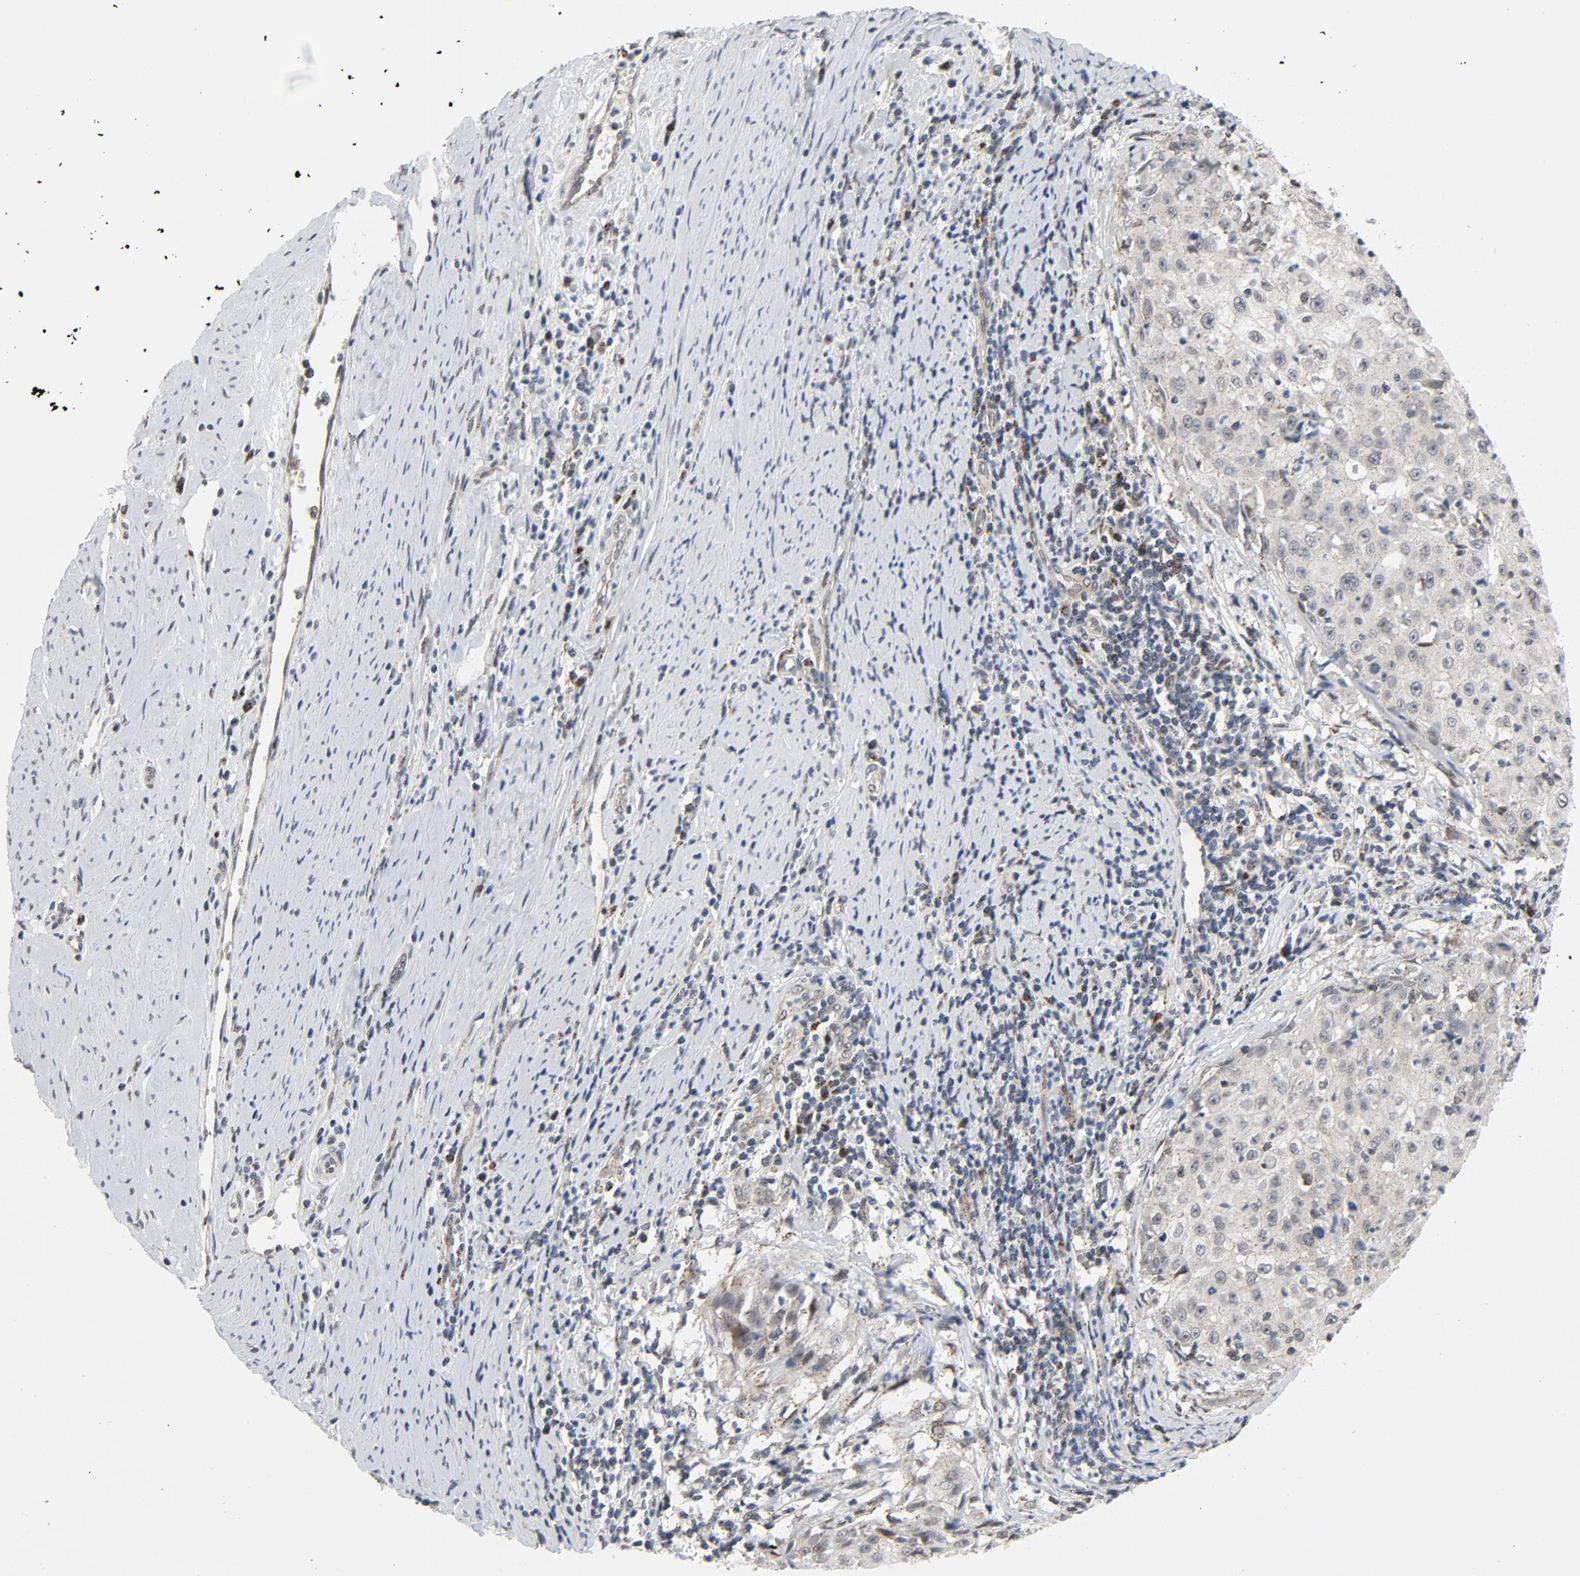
{"staining": {"intensity": "negative", "quantity": "none", "location": "none"}, "tissue": "cervical cancer", "cell_type": "Tumor cells", "image_type": "cancer", "snomed": [{"axis": "morphology", "description": "Squamous cell carcinoma, NOS"}, {"axis": "topography", "description": "Cervix"}], "caption": "Squamous cell carcinoma (cervical) was stained to show a protein in brown. There is no significant staining in tumor cells. (Stains: DAB IHC with hematoxylin counter stain, Microscopy: brightfield microscopy at high magnification).", "gene": "RPL12", "patient": {"sex": "female", "age": 27}}